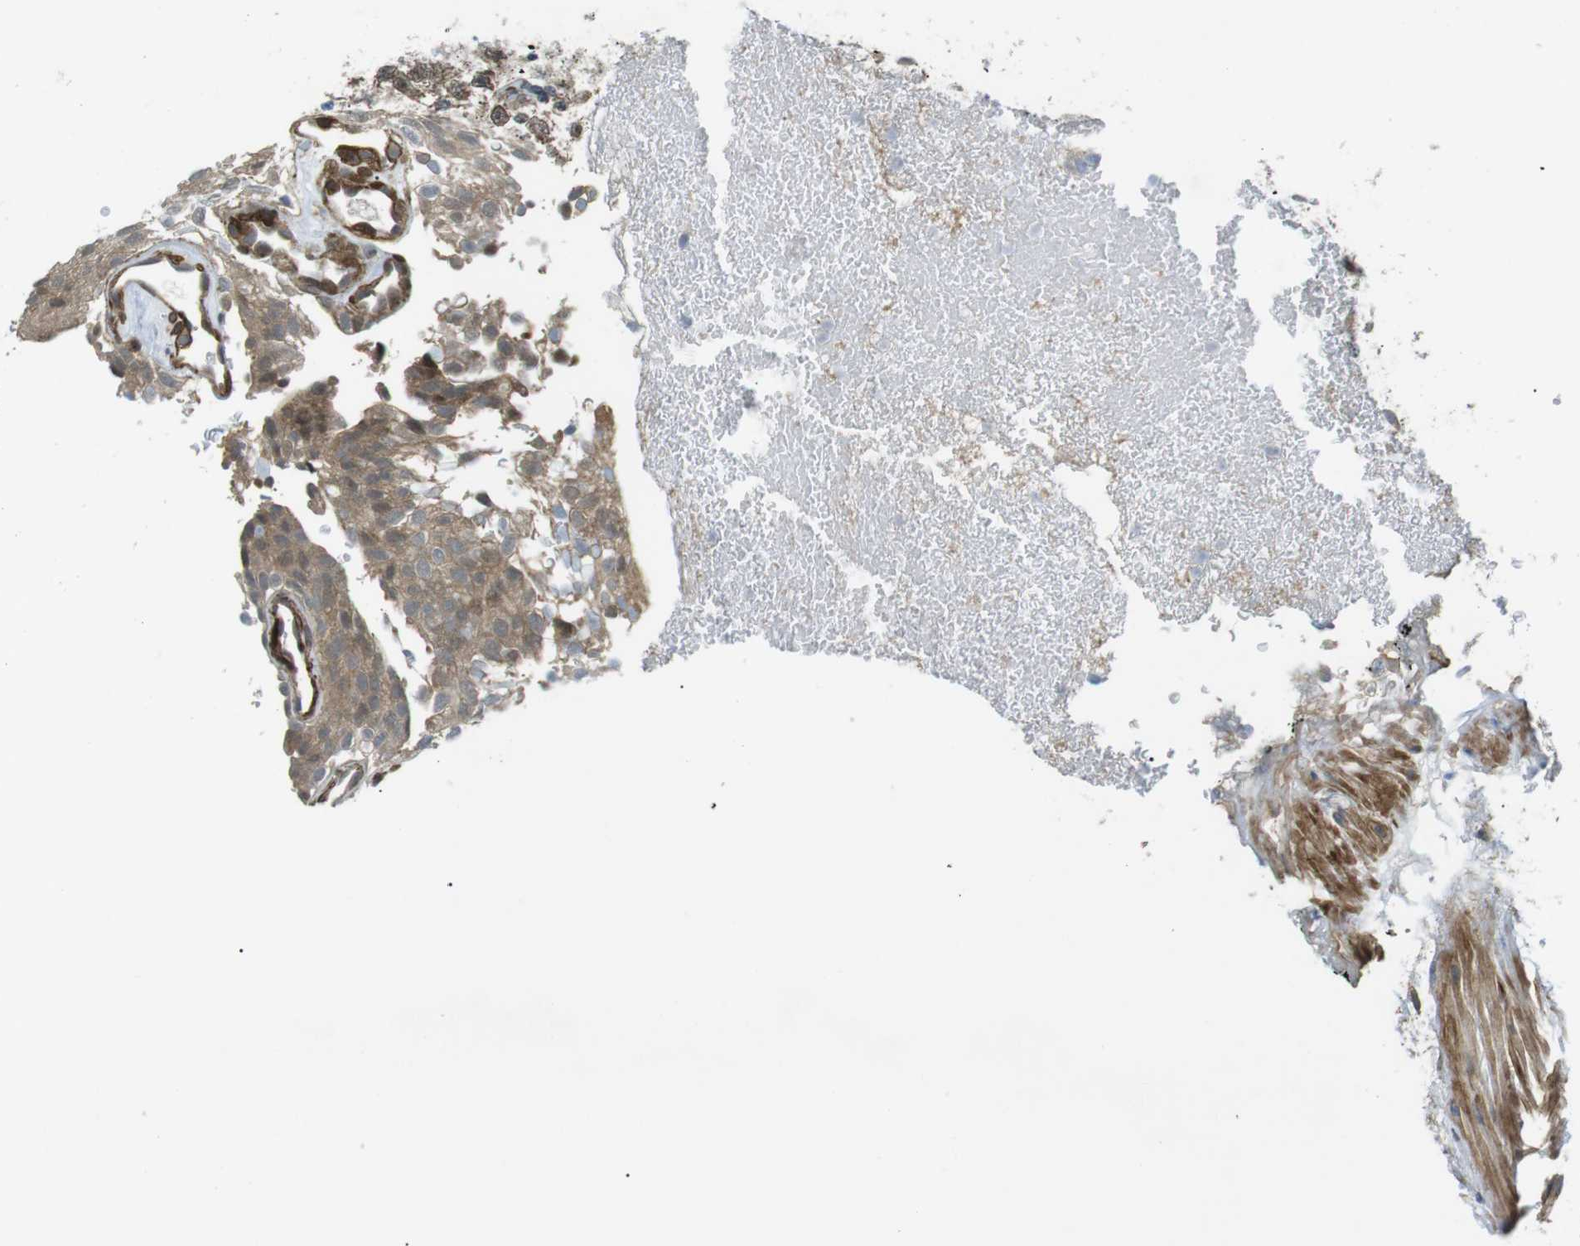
{"staining": {"intensity": "weak", "quantity": ">75%", "location": "cytoplasmic/membranous"}, "tissue": "urothelial cancer", "cell_type": "Tumor cells", "image_type": "cancer", "snomed": [{"axis": "morphology", "description": "Urothelial carcinoma, Low grade"}, {"axis": "topography", "description": "Urinary bladder"}], "caption": "Human urothelial carcinoma (low-grade) stained with a protein marker shows weak staining in tumor cells.", "gene": "KANK2", "patient": {"sex": "male", "age": 78}}